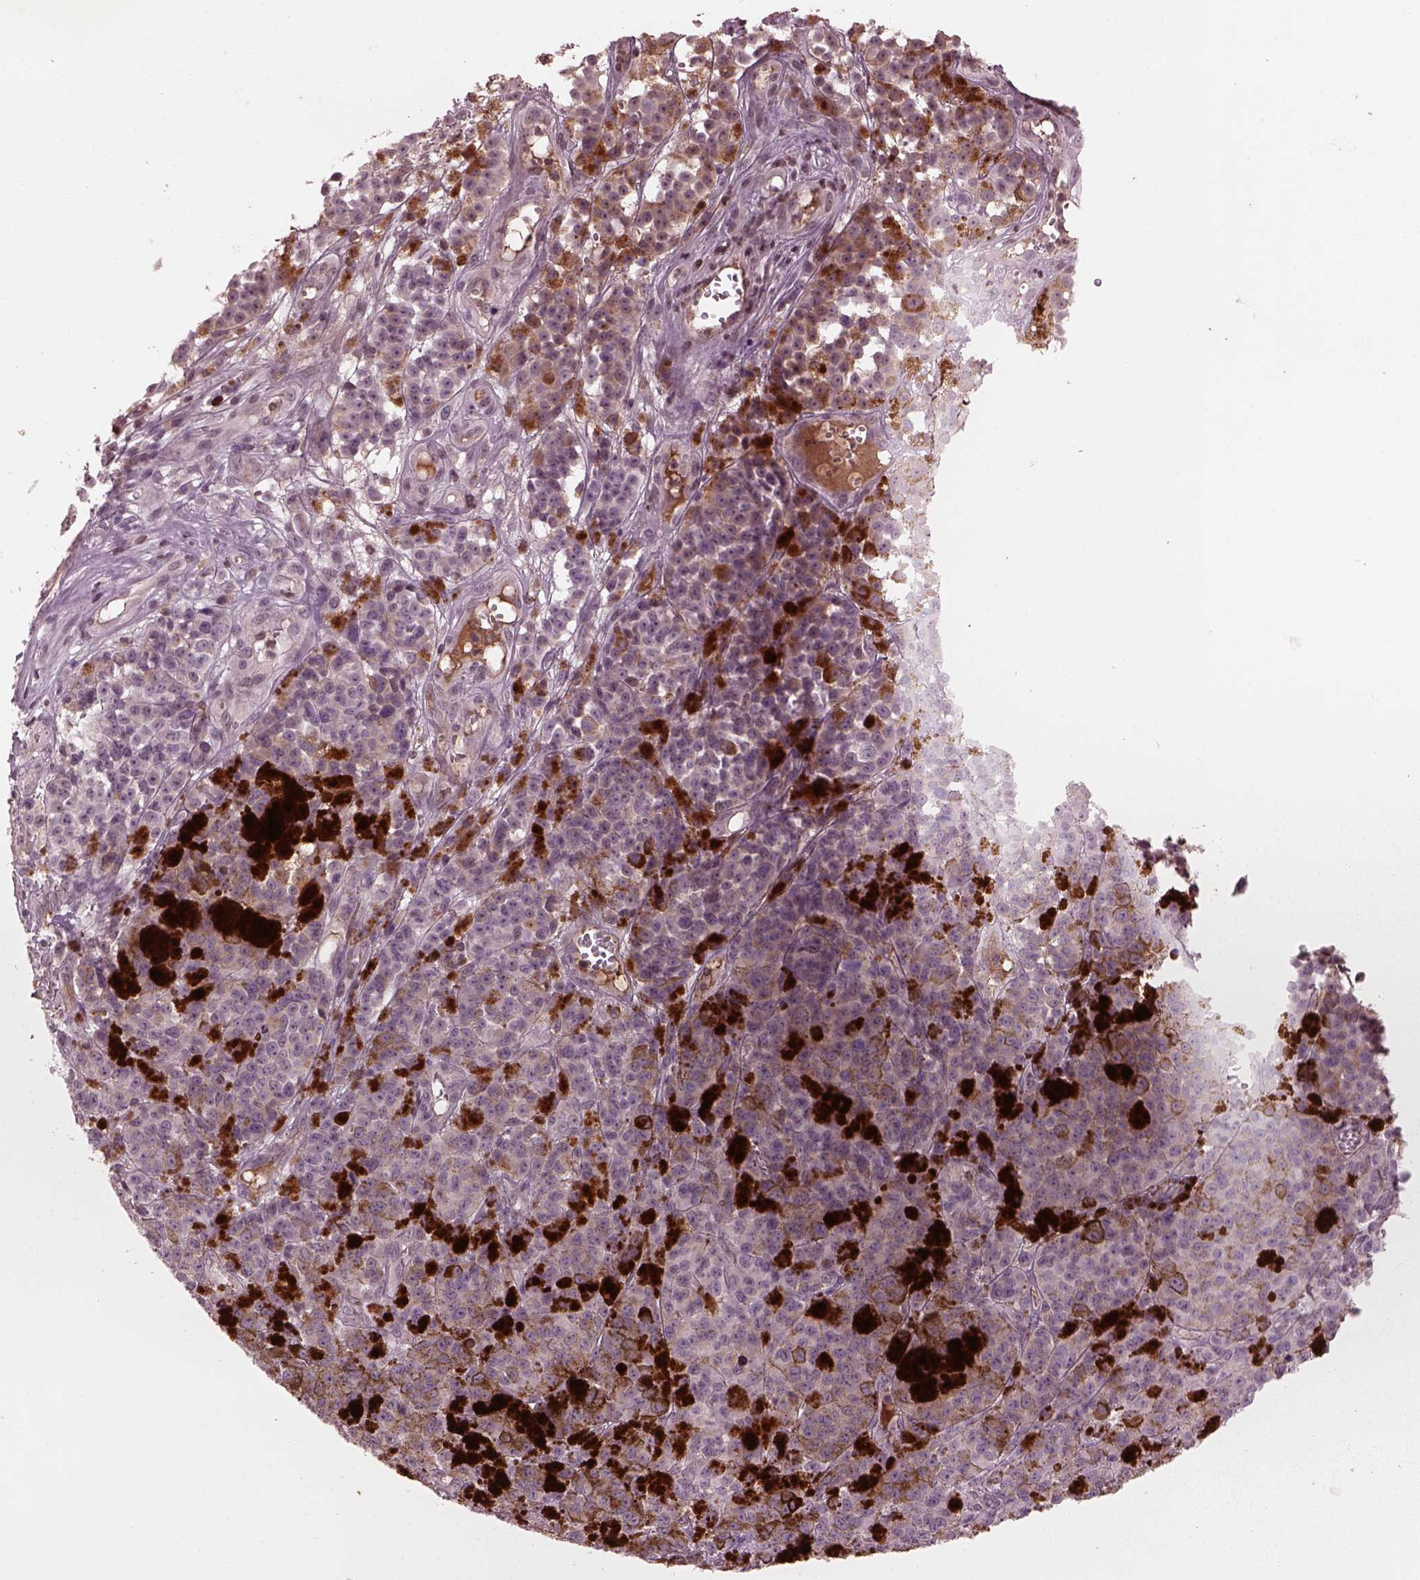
{"staining": {"intensity": "moderate", "quantity": "<25%", "location": "cytoplasmic/membranous"}, "tissue": "melanoma", "cell_type": "Tumor cells", "image_type": "cancer", "snomed": [{"axis": "morphology", "description": "Malignant melanoma, NOS"}, {"axis": "topography", "description": "Skin"}], "caption": "About <25% of tumor cells in human malignant melanoma reveal moderate cytoplasmic/membranous protein expression as visualized by brown immunohistochemical staining.", "gene": "PTX4", "patient": {"sex": "female", "age": 58}}